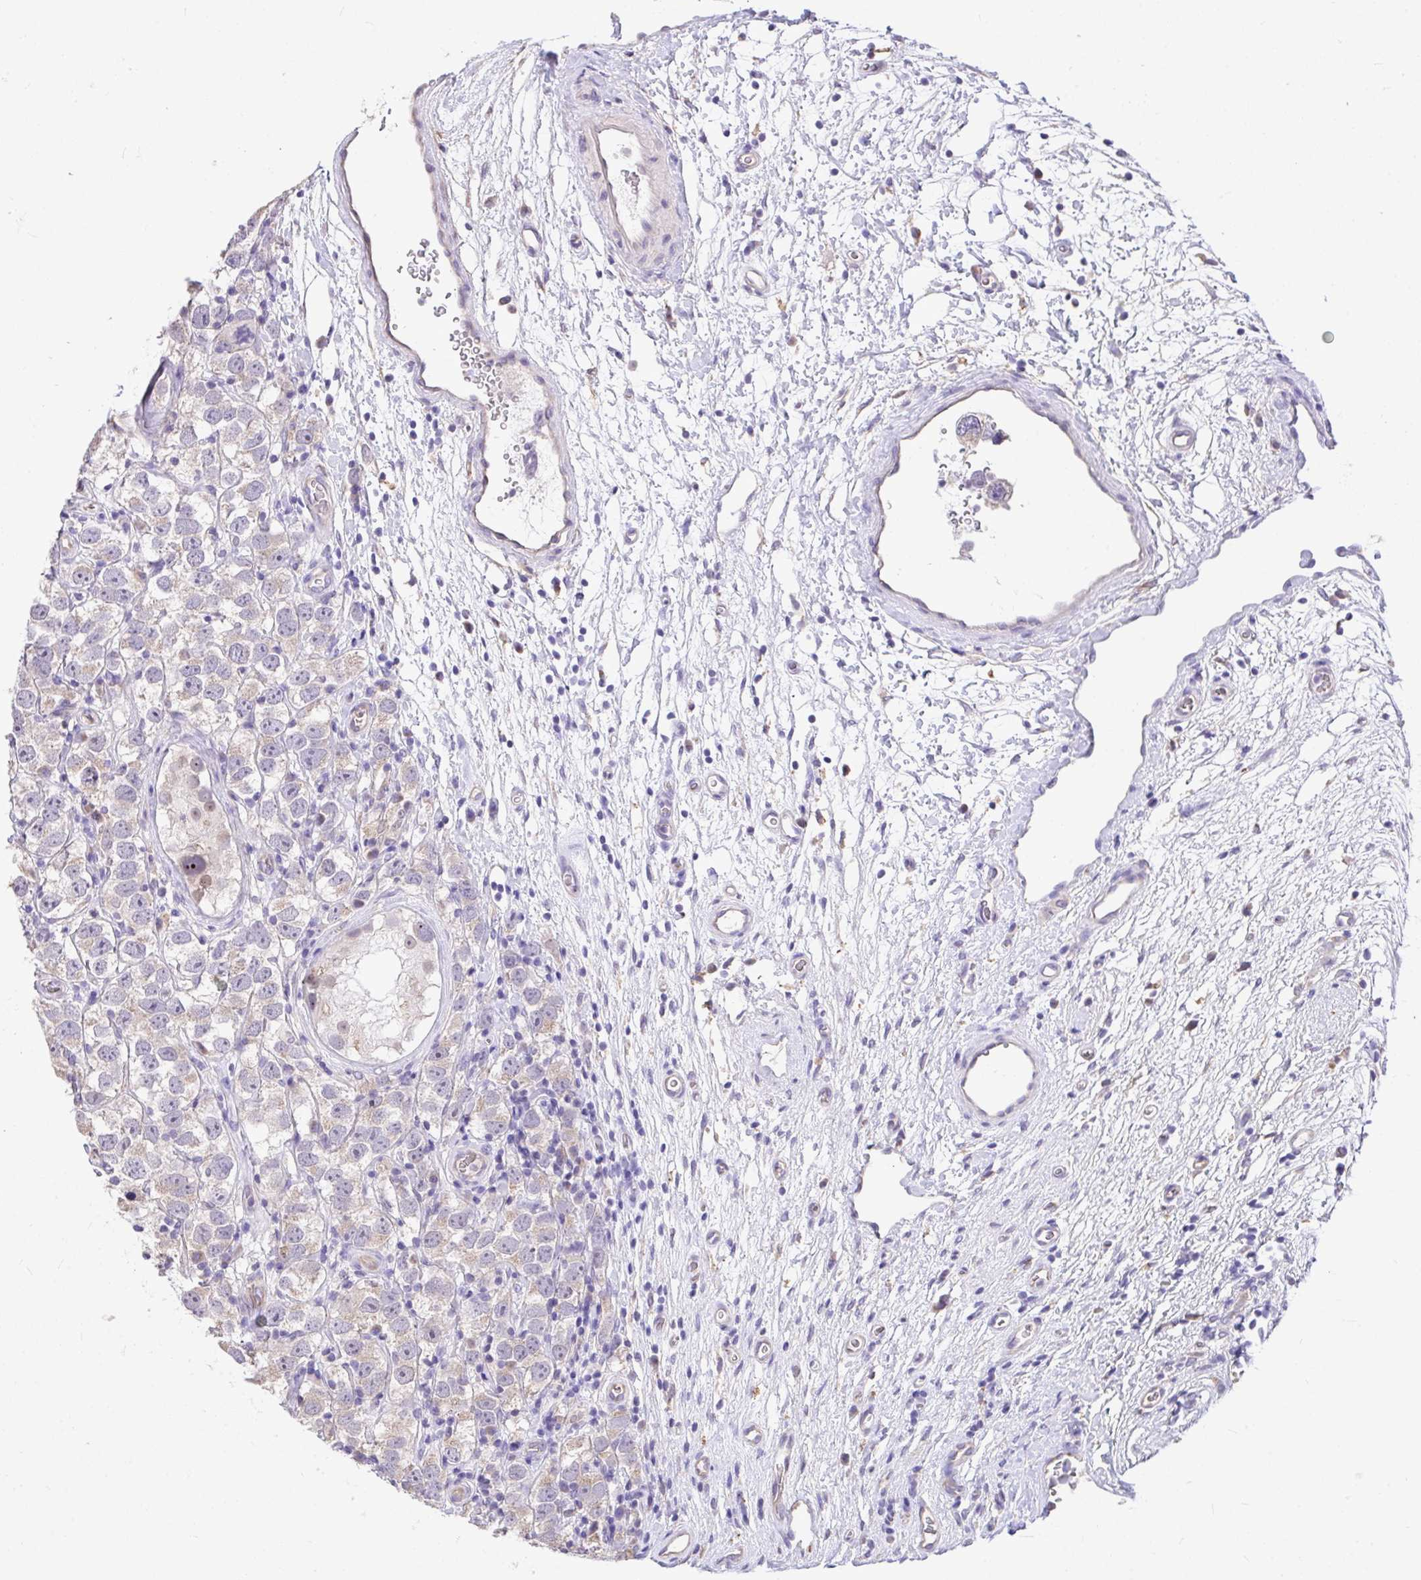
{"staining": {"intensity": "weak", "quantity": ">75%", "location": "cytoplasmic/membranous"}, "tissue": "testis cancer", "cell_type": "Tumor cells", "image_type": "cancer", "snomed": [{"axis": "morphology", "description": "Seminoma, NOS"}, {"axis": "topography", "description": "Testis"}], "caption": "Tumor cells demonstrate low levels of weak cytoplasmic/membranous expression in about >75% of cells in human testis cancer. Using DAB (3,3'-diaminobenzidine) (brown) and hematoxylin (blue) stains, captured at high magnification using brightfield microscopy.", "gene": "MPC2", "patient": {"sex": "male", "age": 26}}